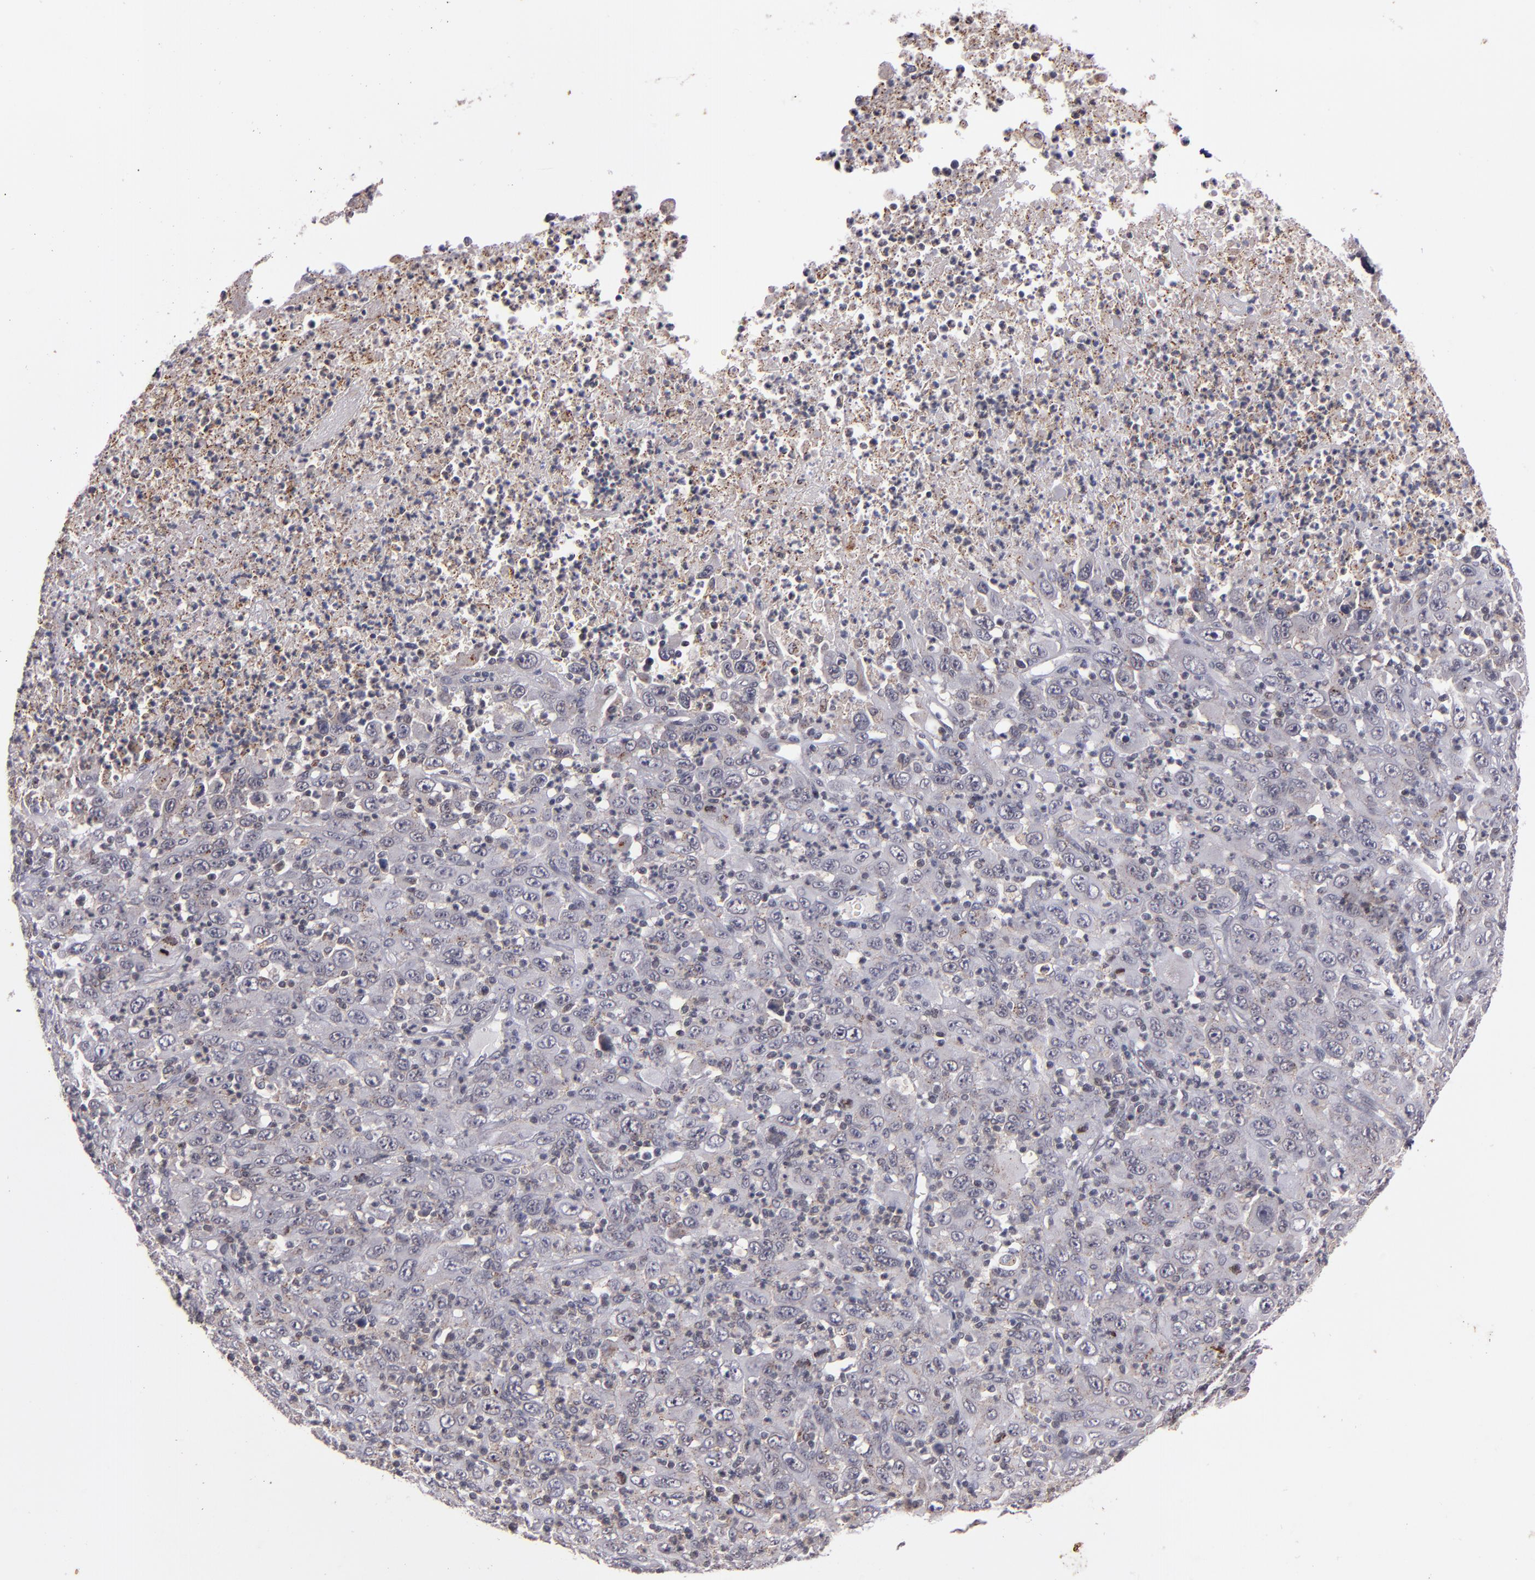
{"staining": {"intensity": "weak", "quantity": ">75%", "location": "cytoplasmic/membranous"}, "tissue": "melanoma", "cell_type": "Tumor cells", "image_type": "cancer", "snomed": [{"axis": "morphology", "description": "Malignant melanoma, Metastatic site"}, {"axis": "topography", "description": "Skin"}], "caption": "Brown immunohistochemical staining in melanoma demonstrates weak cytoplasmic/membranous positivity in about >75% of tumor cells.", "gene": "SYP", "patient": {"sex": "female", "age": 56}}